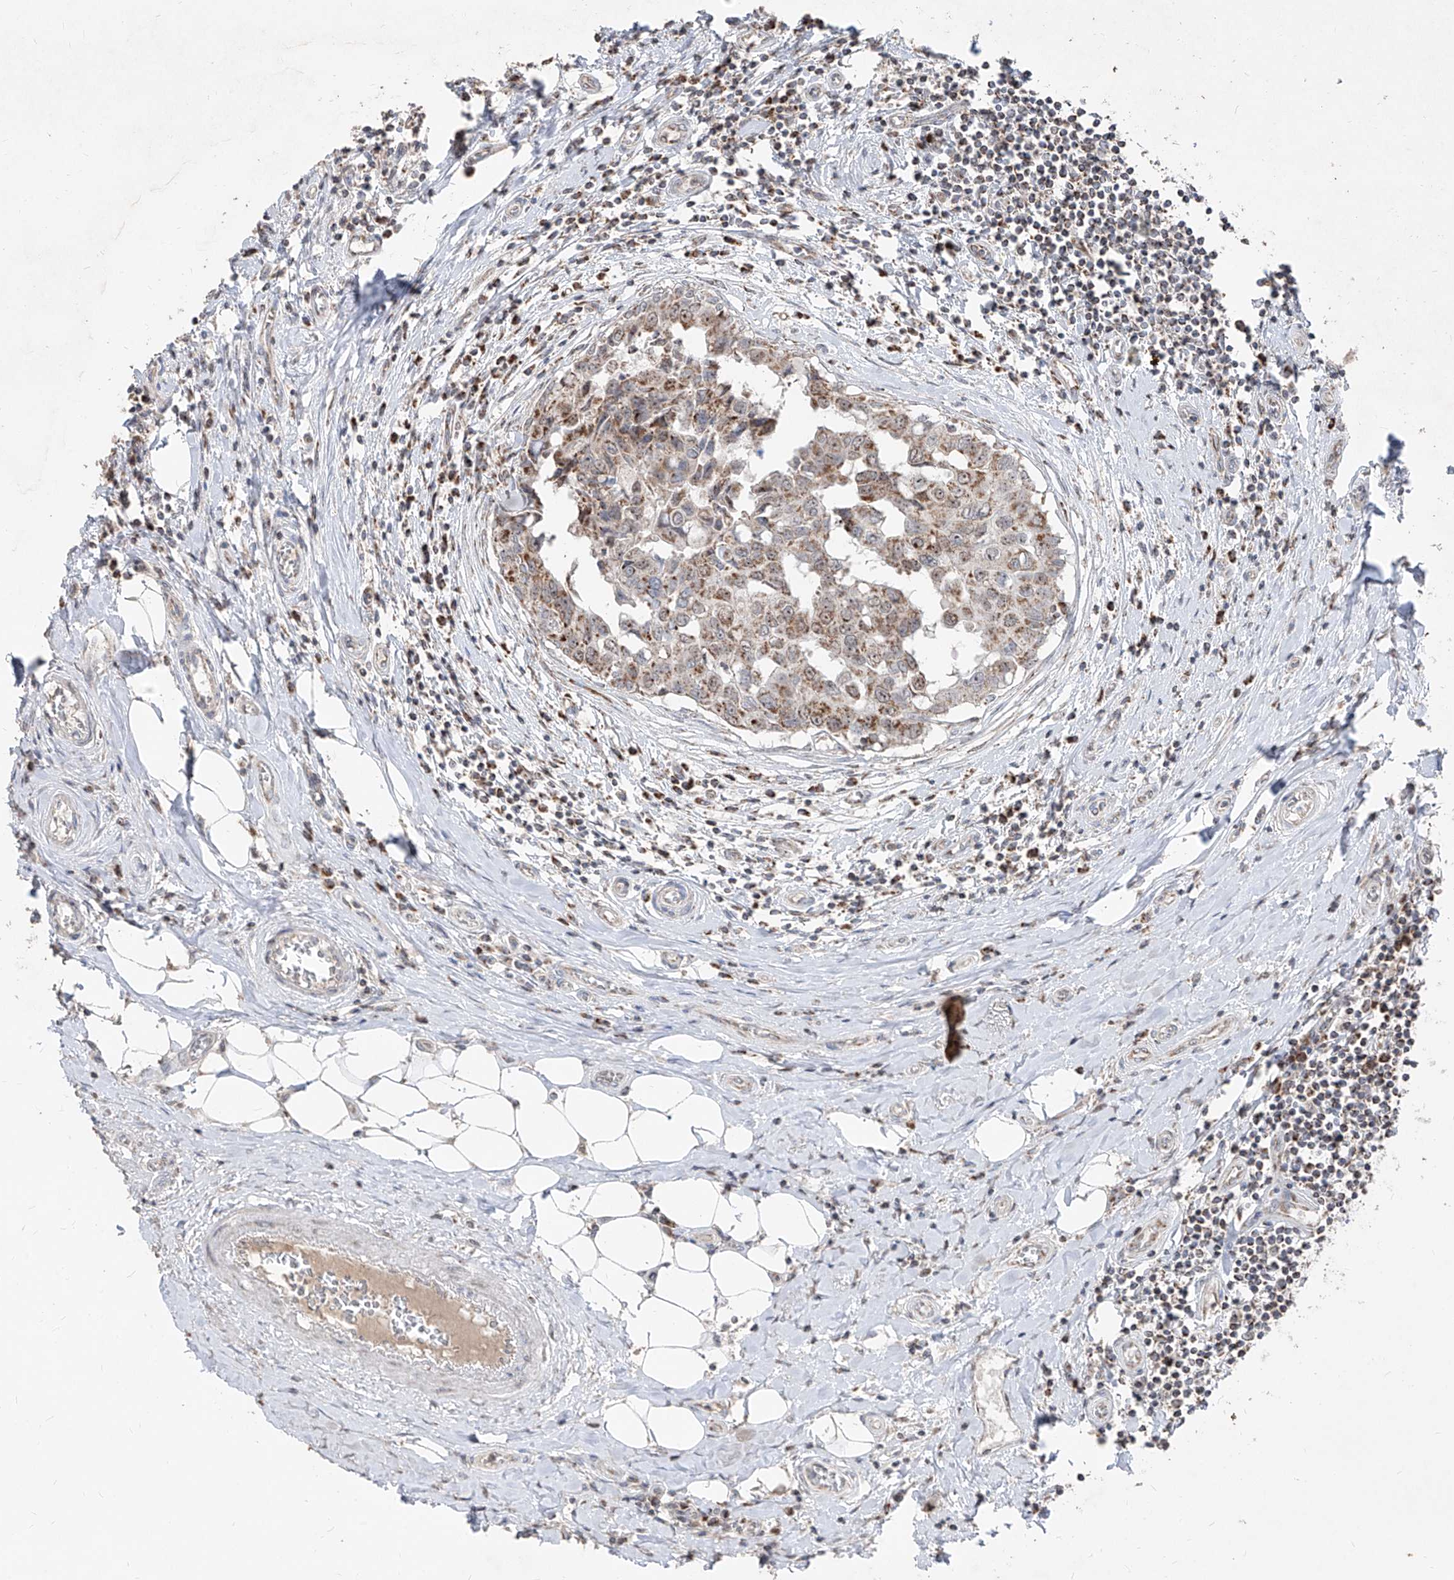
{"staining": {"intensity": "weak", "quantity": ">75%", "location": "cytoplasmic/membranous"}, "tissue": "breast cancer", "cell_type": "Tumor cells", "image_type": "cancer", "snomed": [{"axis": "morphology", "description": "Duct carcinoma"}, {"axis": "topography", "description": "Breast"}], "caption": "The image demonstrates a brown stain indicating the presence of a protein in the cytoplasmic/membranous of tumor cells in breast cancer (intraductal carcinoma).", "gene": "NDUFB3", "patient": {"sex": "female", "age": 27}}